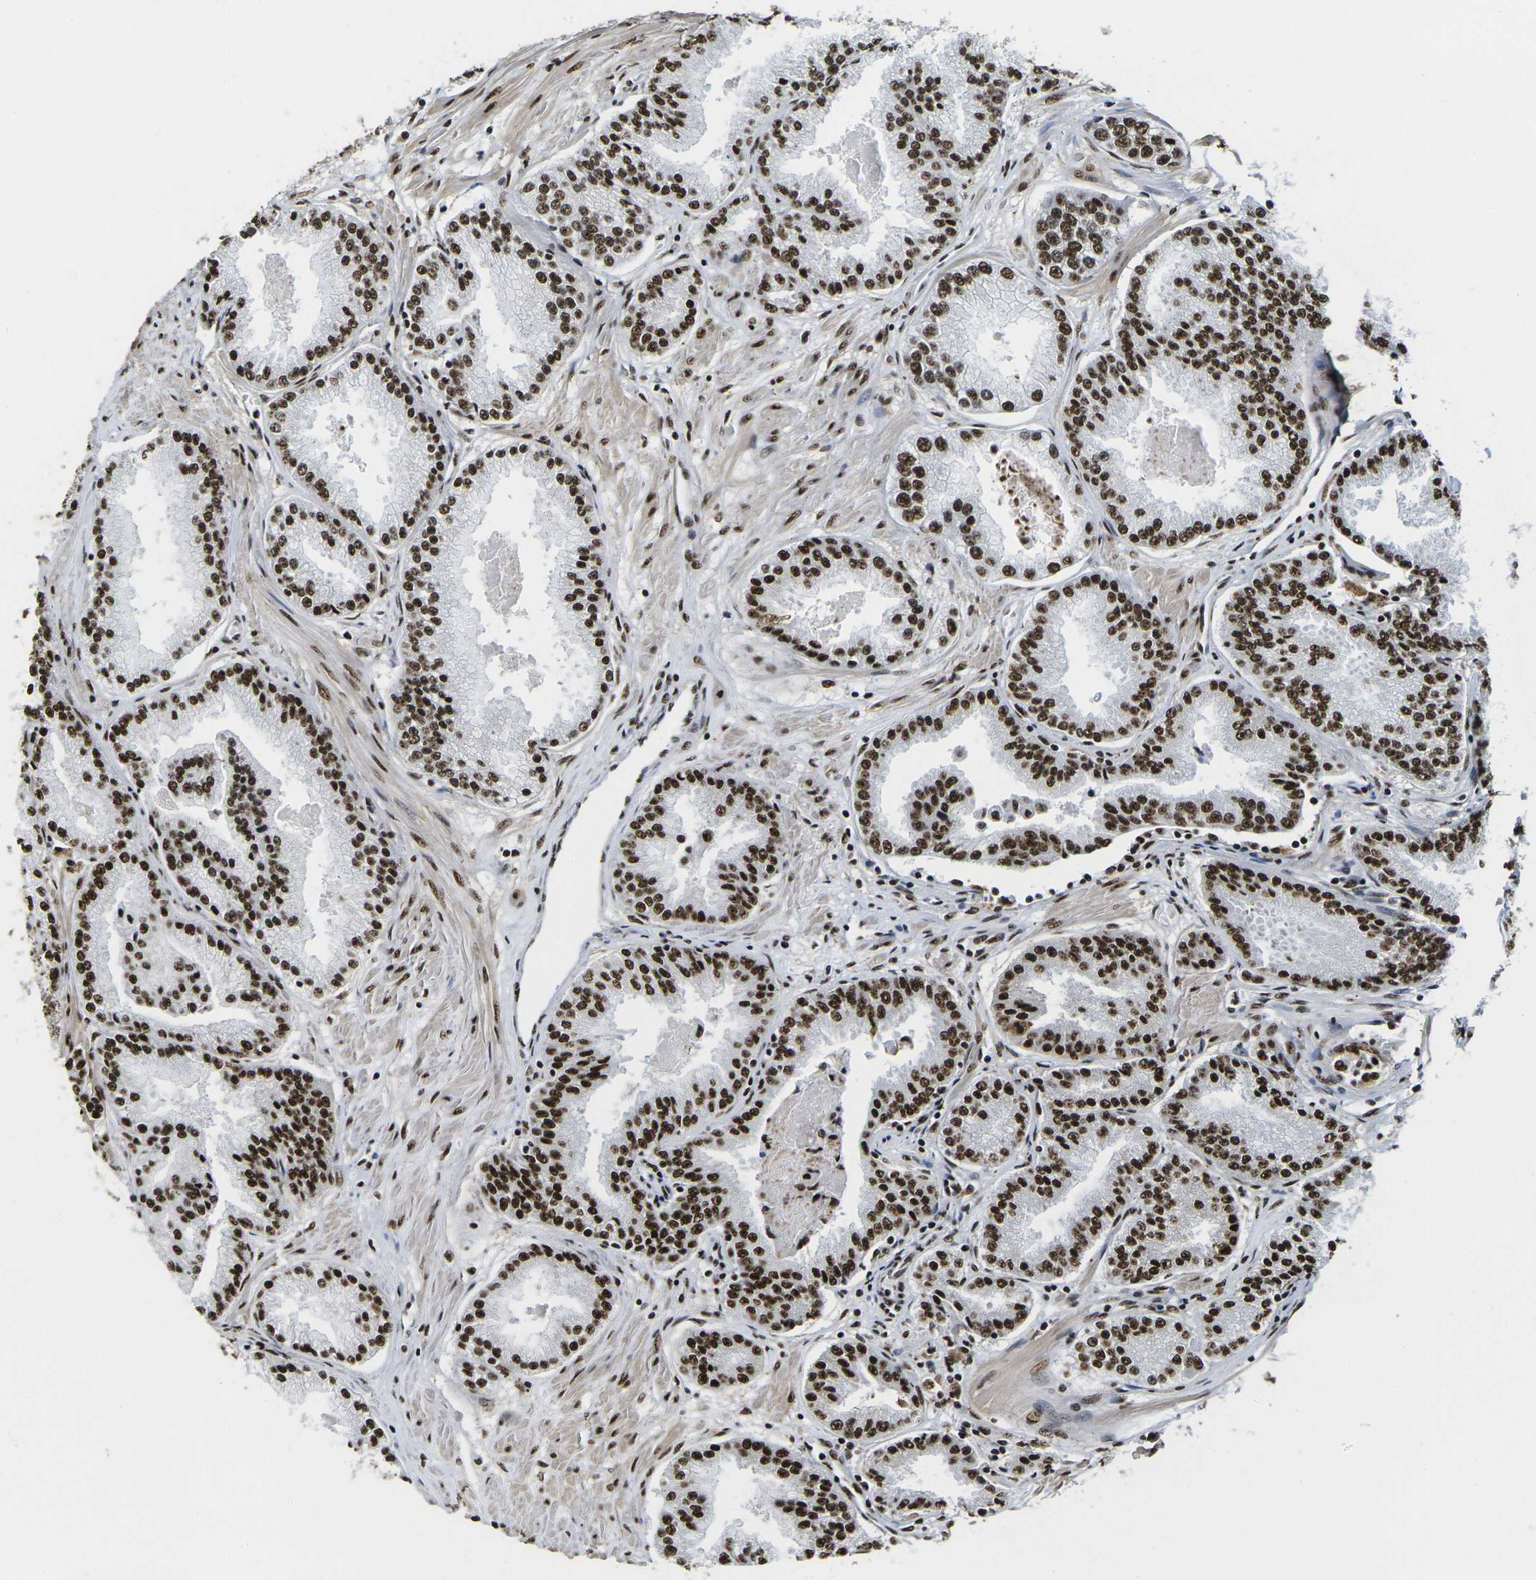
{"staining": {"intensity": "strong", "quantity": ">75%", "location": "nuclear"}, "tissue": "prostate cancer", "cell_type": "Tumor cells", "image_type": "cancer", "snomed": [{"axis": "morphology", "description": "Adenocarcinoma, High grade"}, {"axis": "topography", "description": "Prostate"}], "caption": "This photomicrograph shows prostate cancer stained with immunohistochemistry (IHC) to label a protein in brown. The nuclear of tumor cells show strong positivity for the protein. Nuclei are counter-stained blue.", "gene": "SMARCC1", "patient": {"sex": "male", "age": 61}}